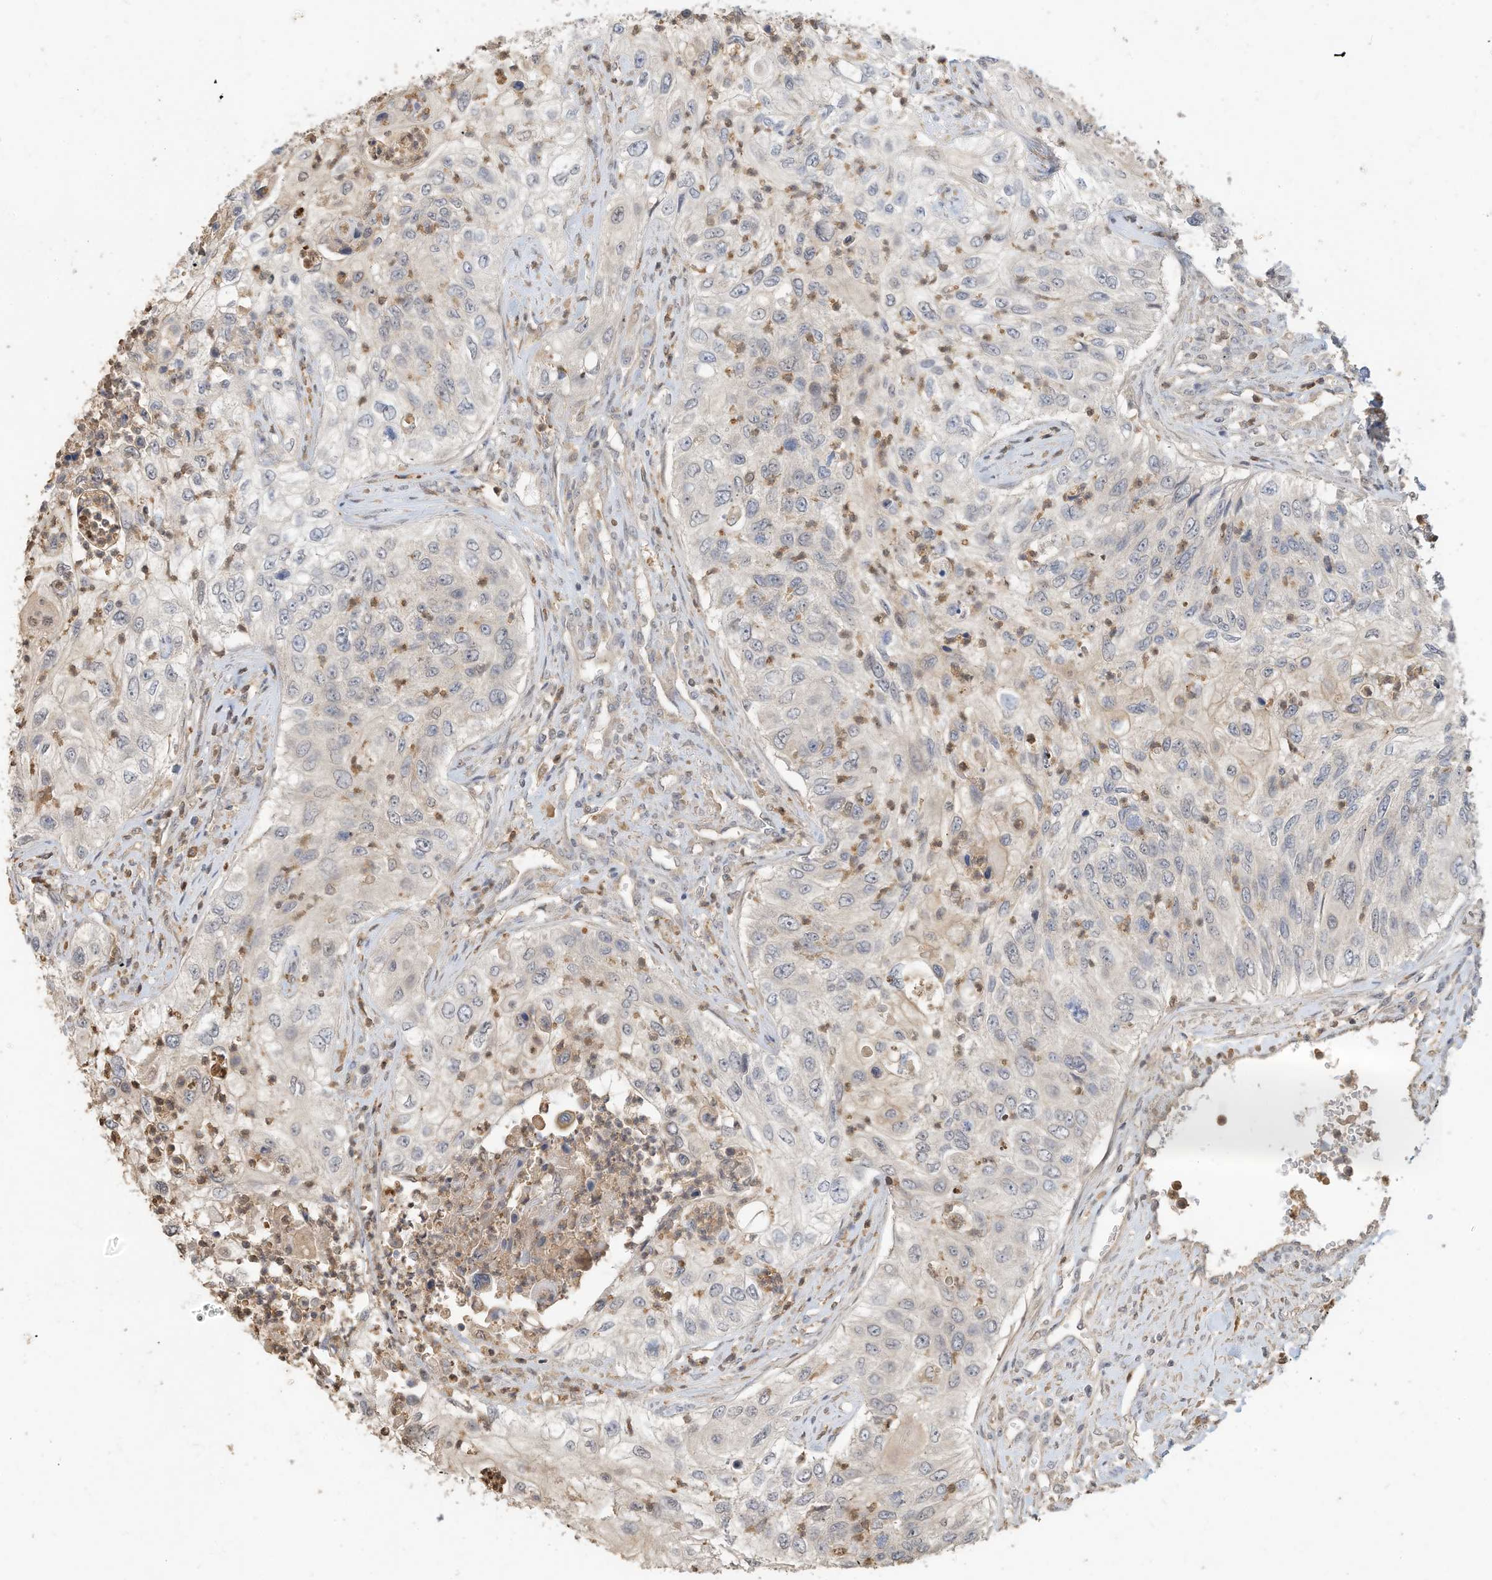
{"staining": {"intensity": "negative", "quantity": "none", "location": "none"}, "tissue": "urothelial cancer", "cell_type": "Tumor cells", "image_type": "cancer", "snomed": [{"axis": "morphology", "description": "Urothelial carcinoma, High grade"}, {"axis": "topography", "description": "Urinary bladder"}], "caption": "Photomicrograph shows no protein positivity in tumor cells of urothelial carcinoma (high-grade) tissue.", "gene": "OFD1", "patient": {"sex": "female", "age": 60}}